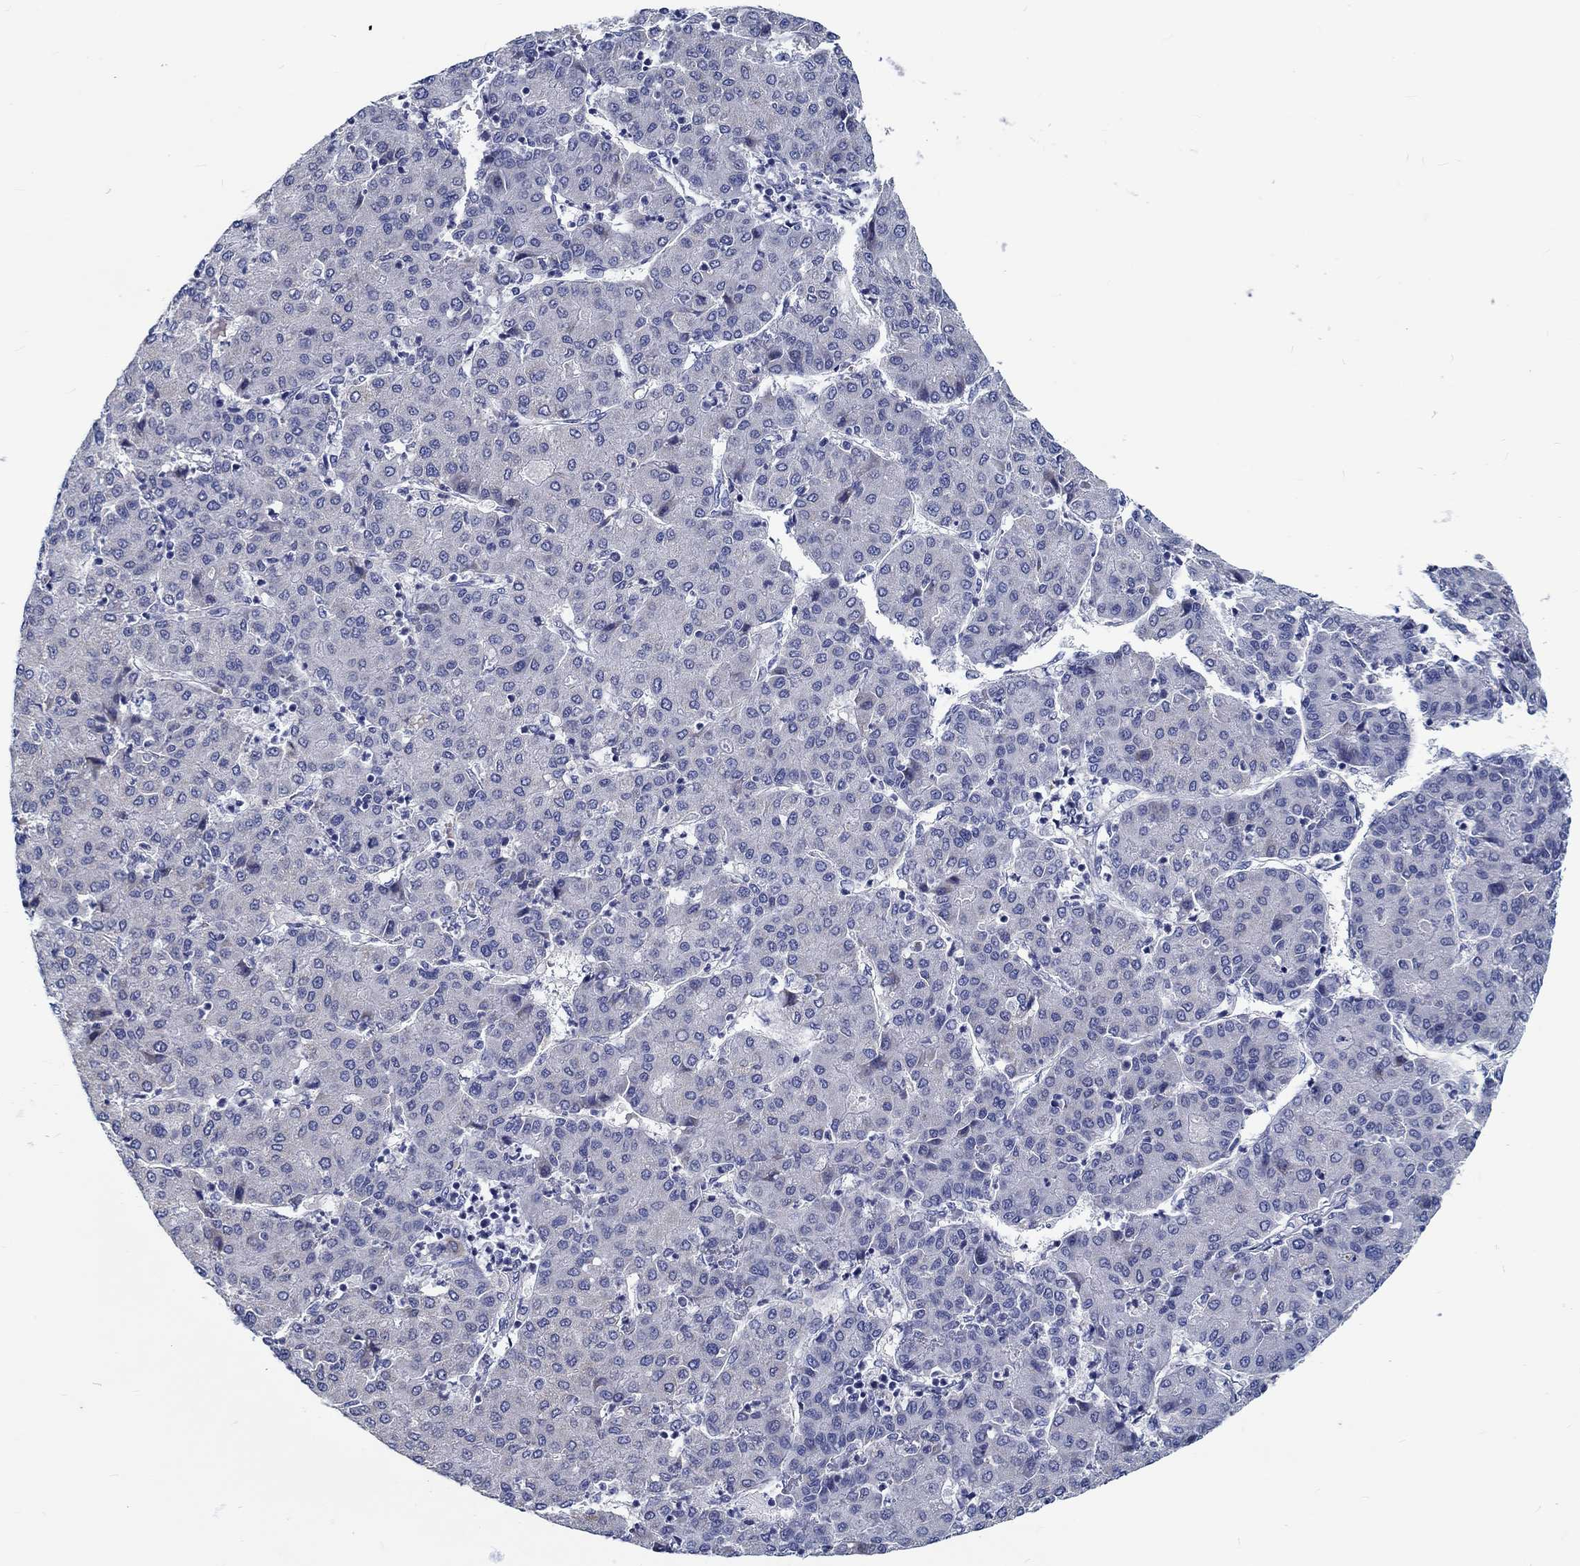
{"staining": {"intensity": "negative", "quantity": "none", "location": "none"}, "tissue": "liver cancer", "cell_type": "Tumor cells", "image_type": "cancer", "snomed": [{"axis": "morphology", "description": "Carcinoma, Hepatocellular, NOS"}, {"axis": "topography", "description": "Liver"}], "caption": "An IHC photomicrograph of liver cancer is shown. There is no staining in tumor cells of liver cancer. Brightfield microscopy of IHC stained with DAB (brown) and hematoxylin (blue), captured at high magnification.", "gene": "MYBPC1", "patient": {"sex": "male", "age": 65}}